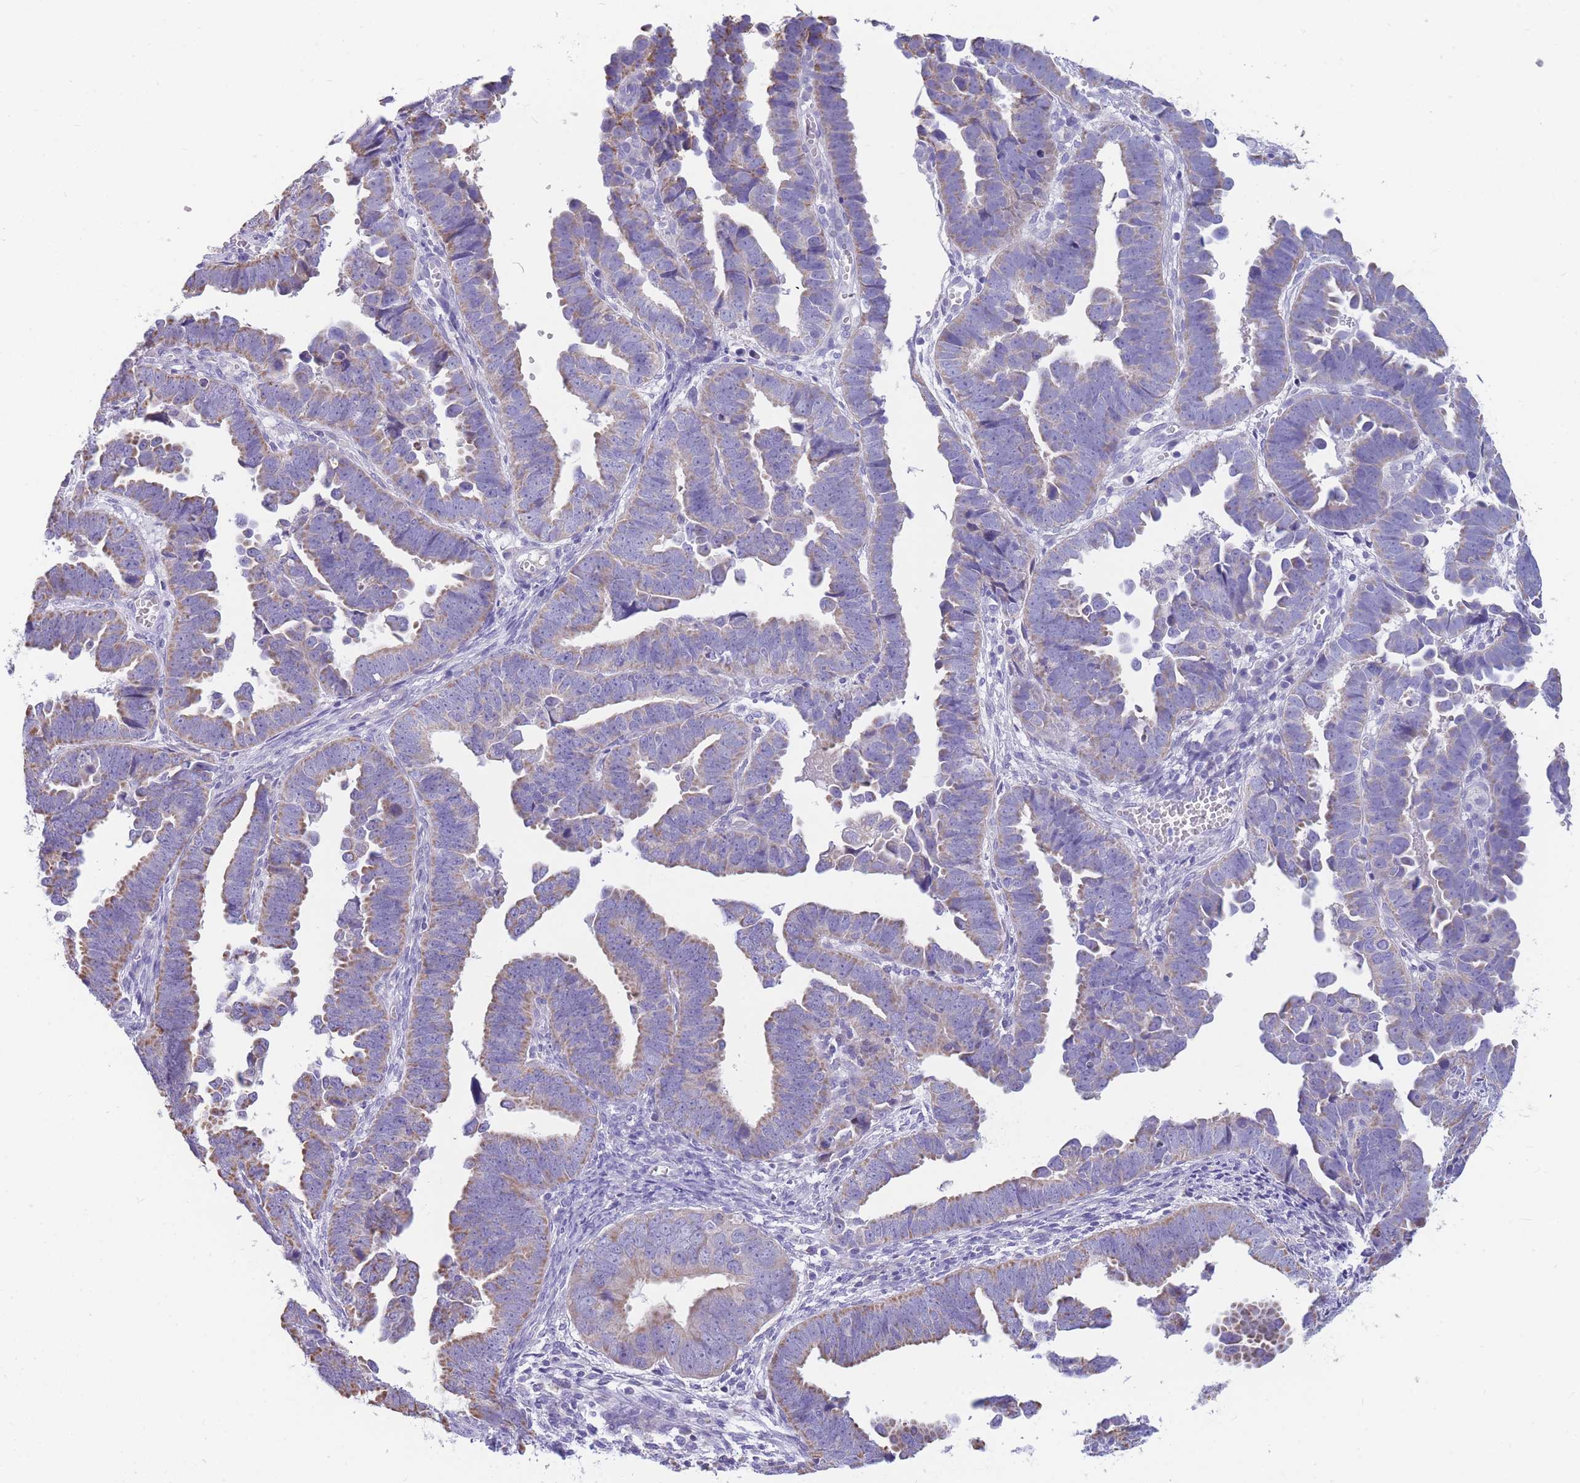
{"staining": {"intensity": "weak", "quantity": "25%-75%", "location": "cytoplasmic/membranous"}, "tissue": "endometrial cancer", "cell_type": "Tumor cells", "image_type": "cancer", "snomed": [{"axis": "morphology", "description": "Adenocarcinoma, NOS"}, {"axis": "topography", "description": "Endometrium"}], "caption": "Brown immunohistochemical staining in endometrial cancer reveals weak cytoplasmic/membranous staining in approximately 25%-75% of tumor cells.", "gene": "DHRS11", "patient": {"sex": "female", "age": 75}}